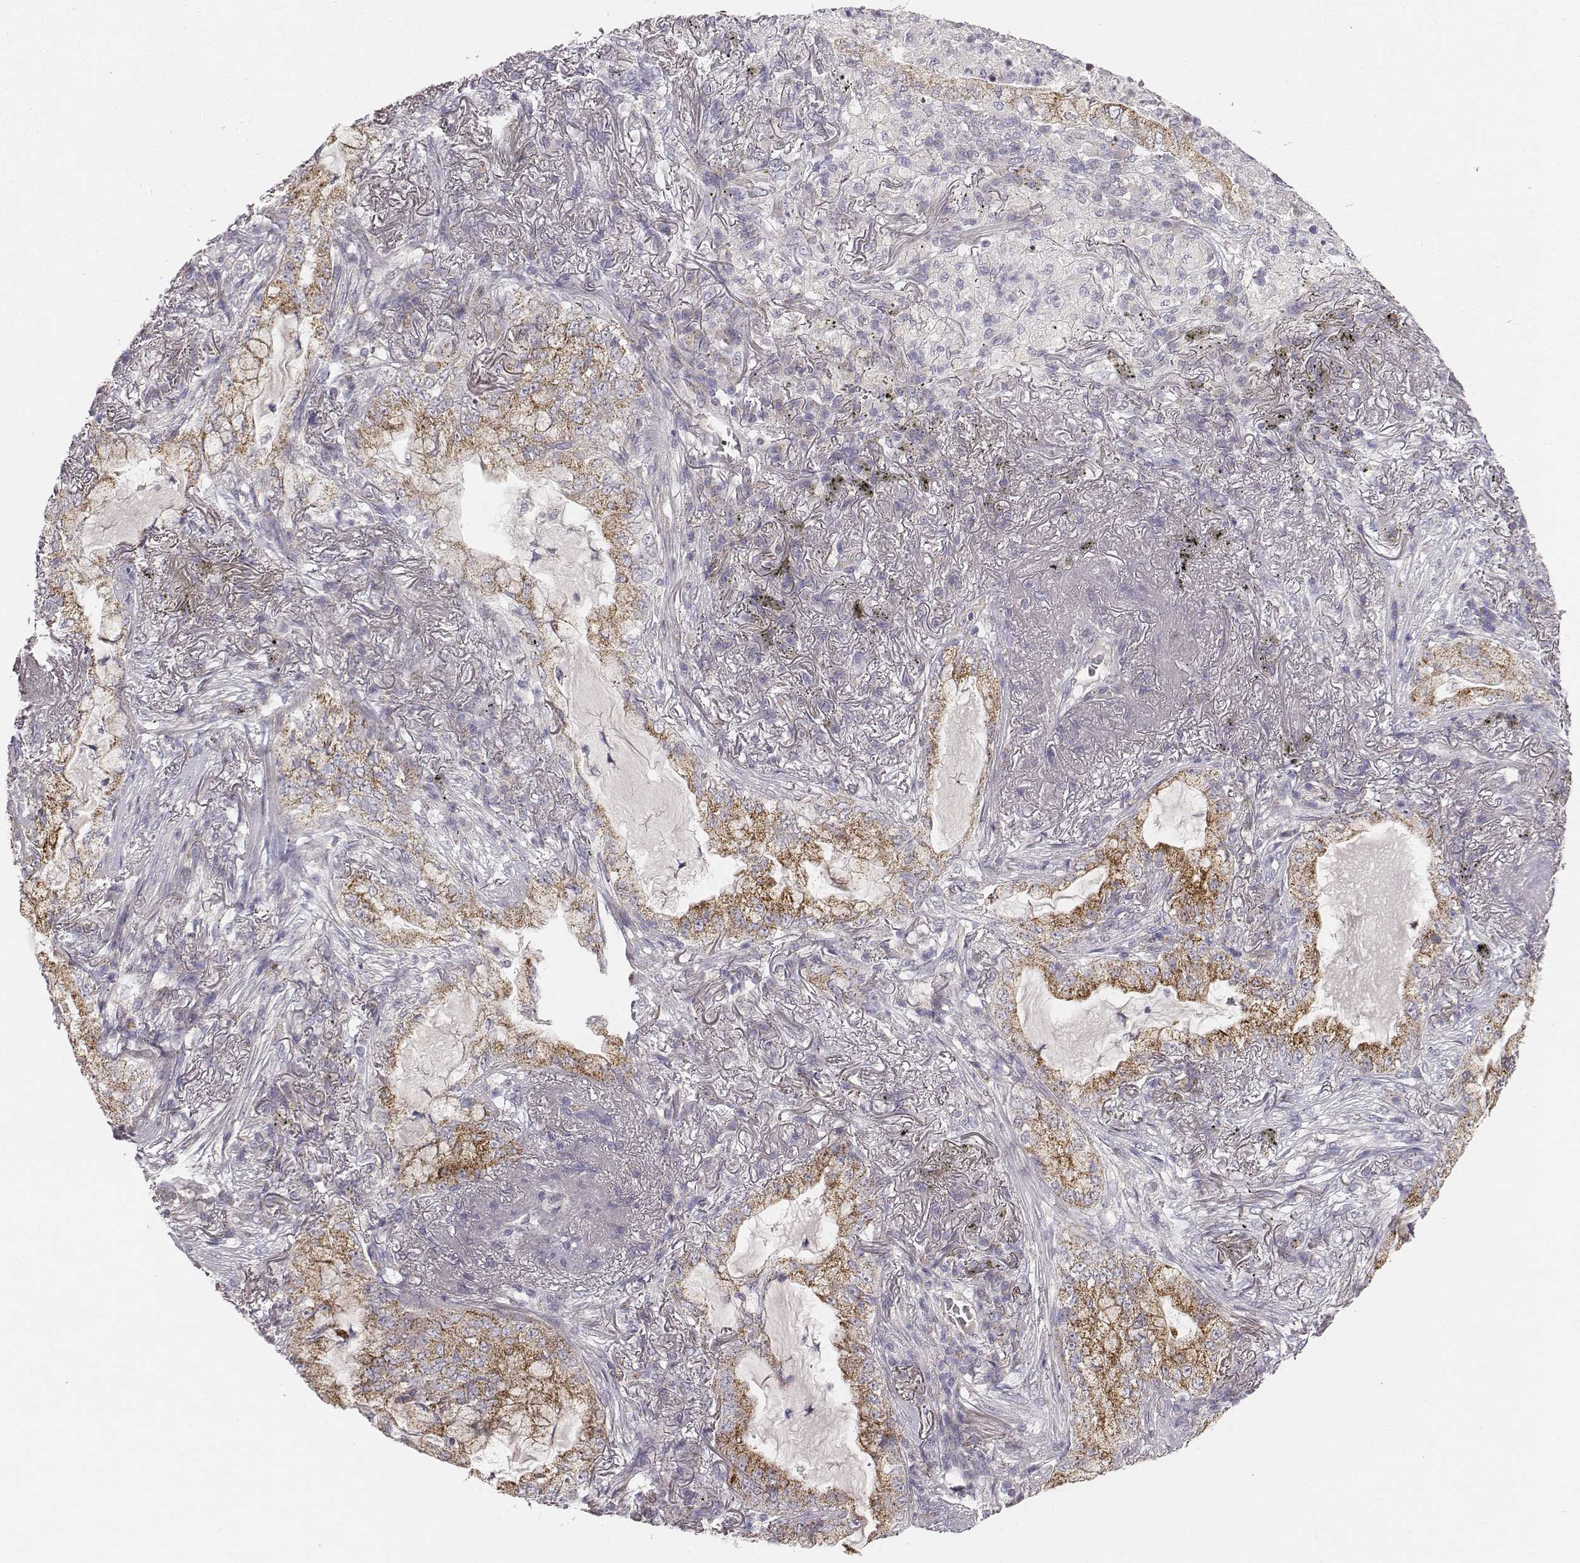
{"staining": {"intensity": "moderate", "quantity": ">75%", "location": "cytoplasmic/membranous"}, "tissue": "lung cancer", "cell_type": "Tumor cells", "image_type": "cancer", "snomed": [{"axis": "morphology", "description": "Adenocarcinoma, NOS"}, {"axis": "topography", "description": "Lung"}], "caption": "Immunohistochemistry (IHC) (DAB) staining of human lung cancer (adenocarcinoma) displays moderate cytoplasmic/membranous protein positivity in about >75% of tumor cells. (IHC, brightfield microscopy, high magnification).", "gene": "ABCD3", "patient": {"sex": "female", "age": 73}}